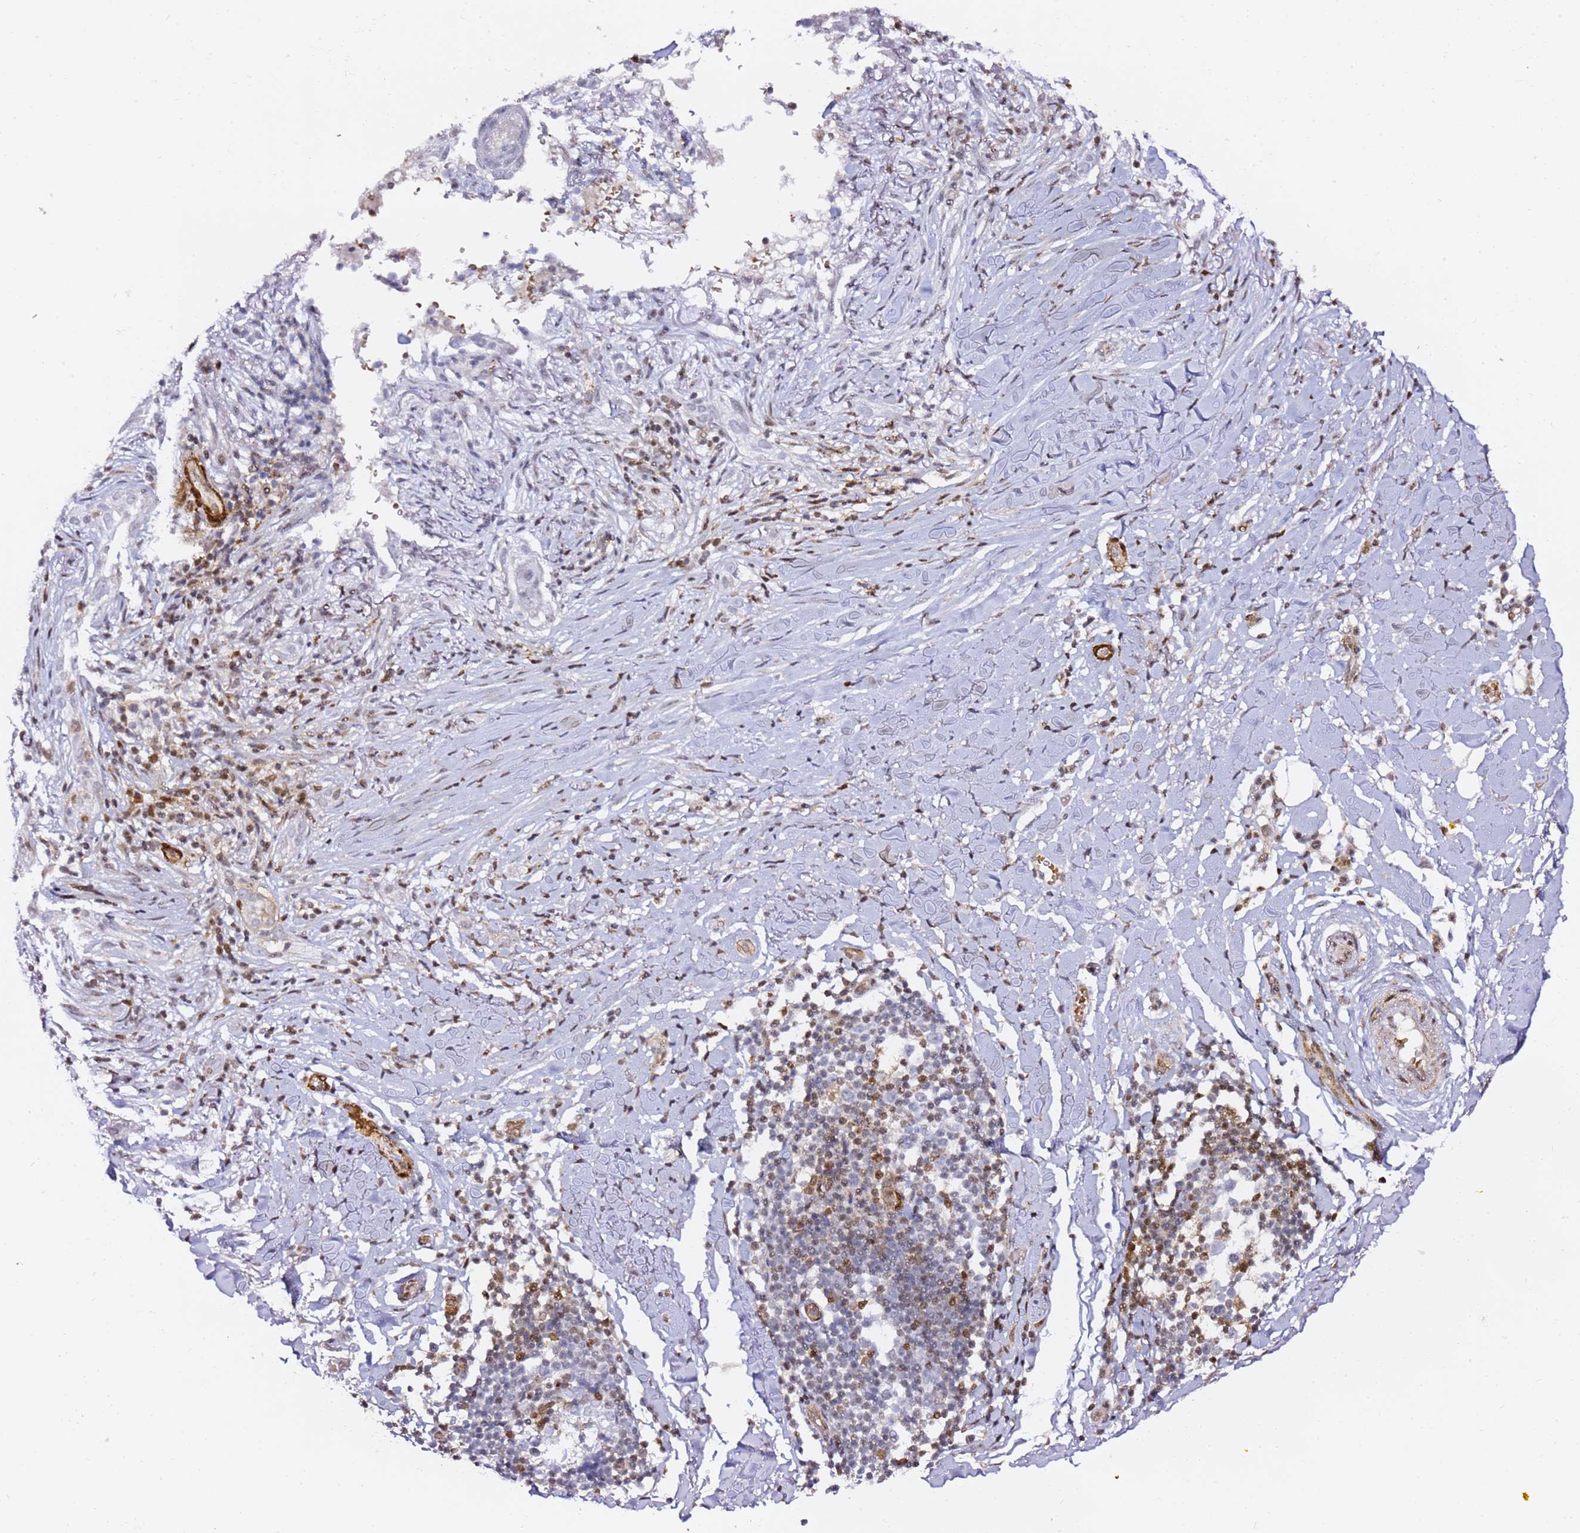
{"staining": {"intensity": "negative", "quantity": "none", "location": "none"}, "tissue": "adipose tissue", "cell_type": "Adipocytes", "image_type": "normal", "snomed": [{"axis": "morphology", "description": "Normal tissue, NOS"}, {"axis": "morphology", "description": "Basal cell carcinoma"}, {"axis": "topography", "description": "Skin"}], "caption": "Adipocytes show no significant protein positivity in unremarkable adipose tissue.", "gene": "GBP2", "patient": {"sex": "female", "age": 89}}